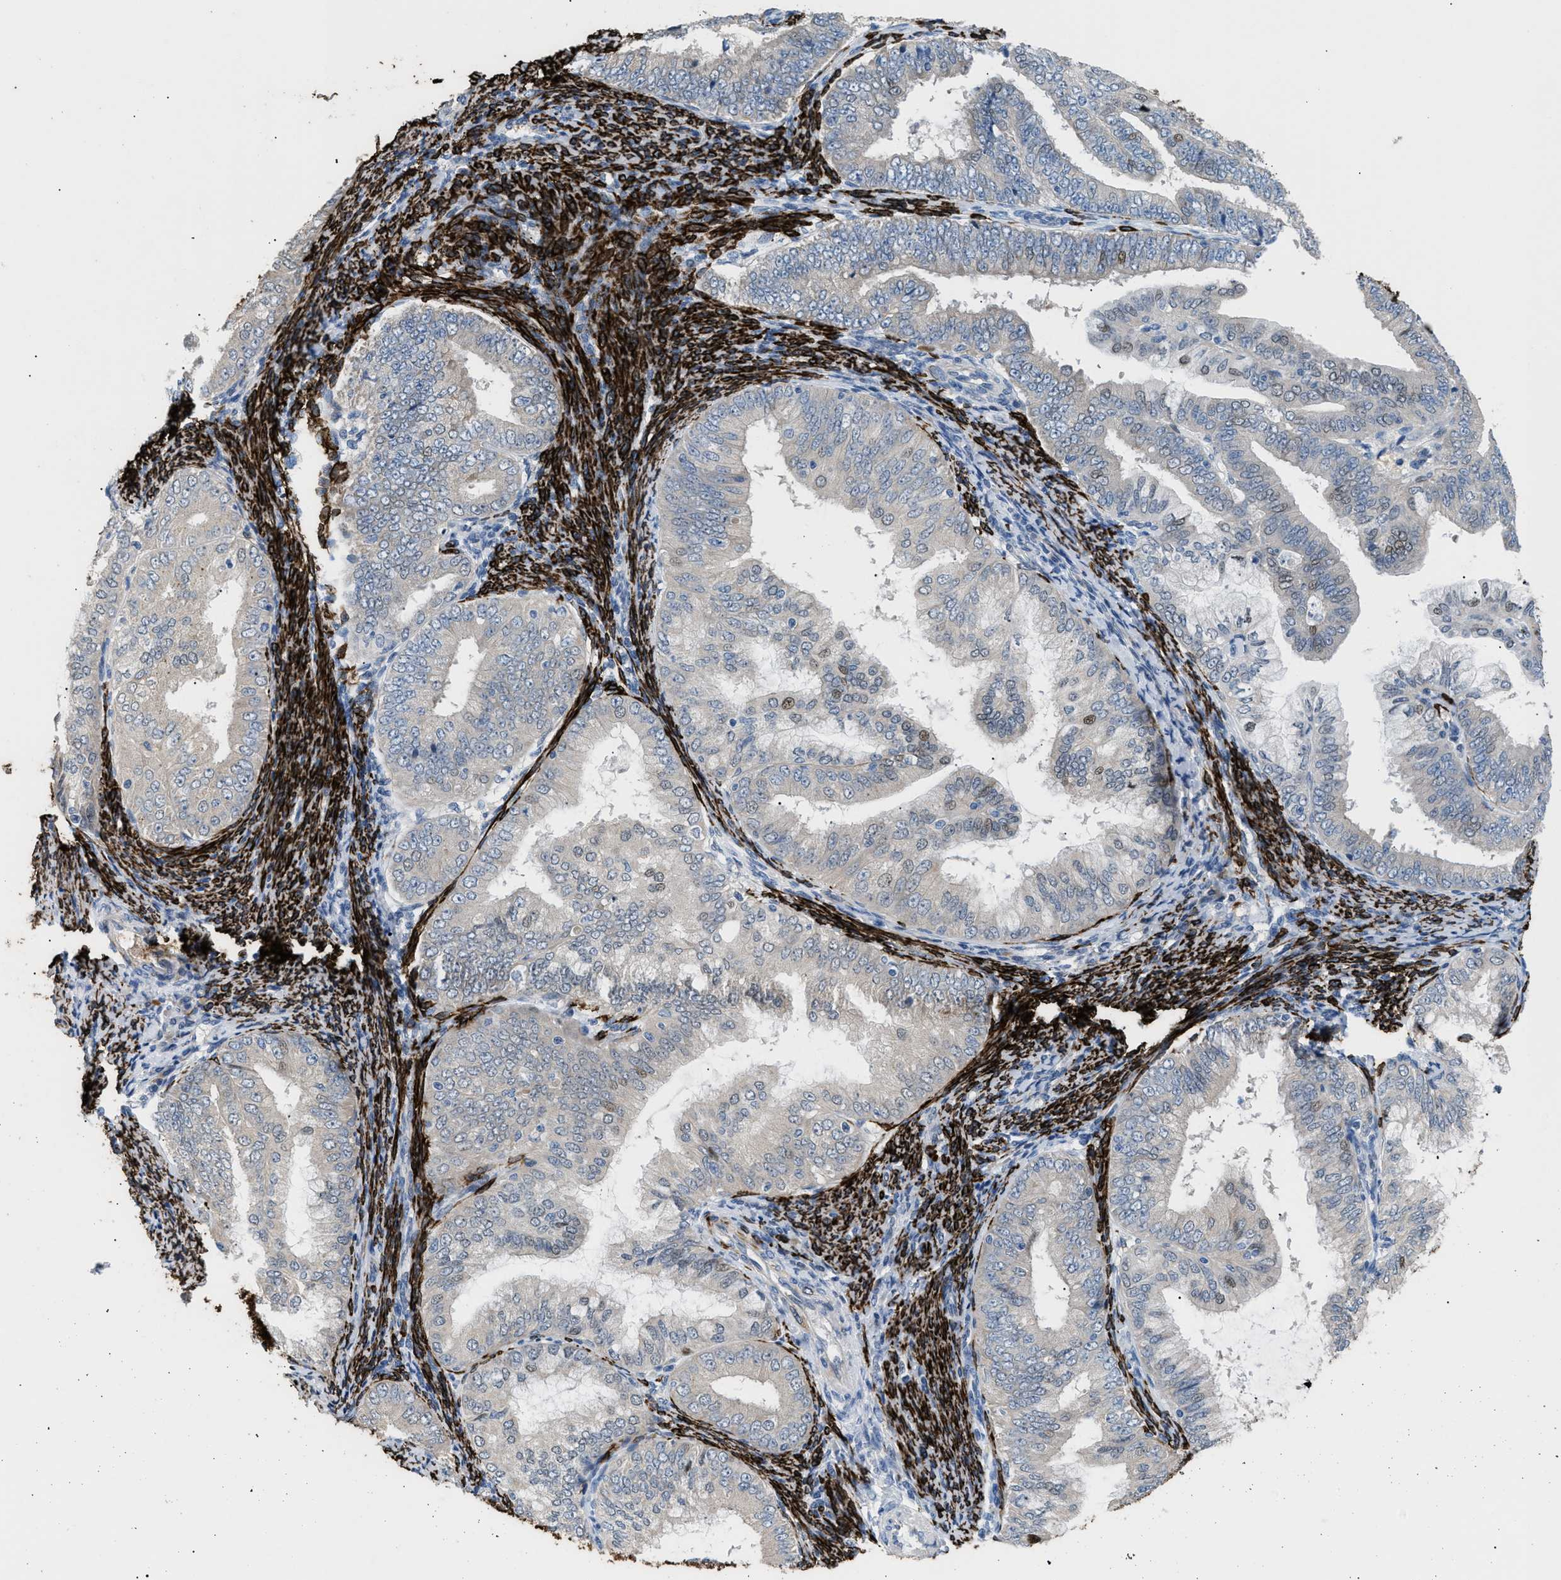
{"staining": {"intensity": "weak", "quantity": "<25%", "location": "nuclear"}, "tissue": "endometrial cancer", "cell_type": "Tumor cells", "image_type": "cancer", "snomed": [{"axis": "morphology", "description": "Adenocarcinoma, NOS"}, {"axis": "topography", "description": "Endometrium"}], "caption": "An image of endometrial adenocarcinoma stained for a protein displays no brown staining in tumor cells.", "gene": "ICA1", "patient": {"sex": "female", "age": 63}}